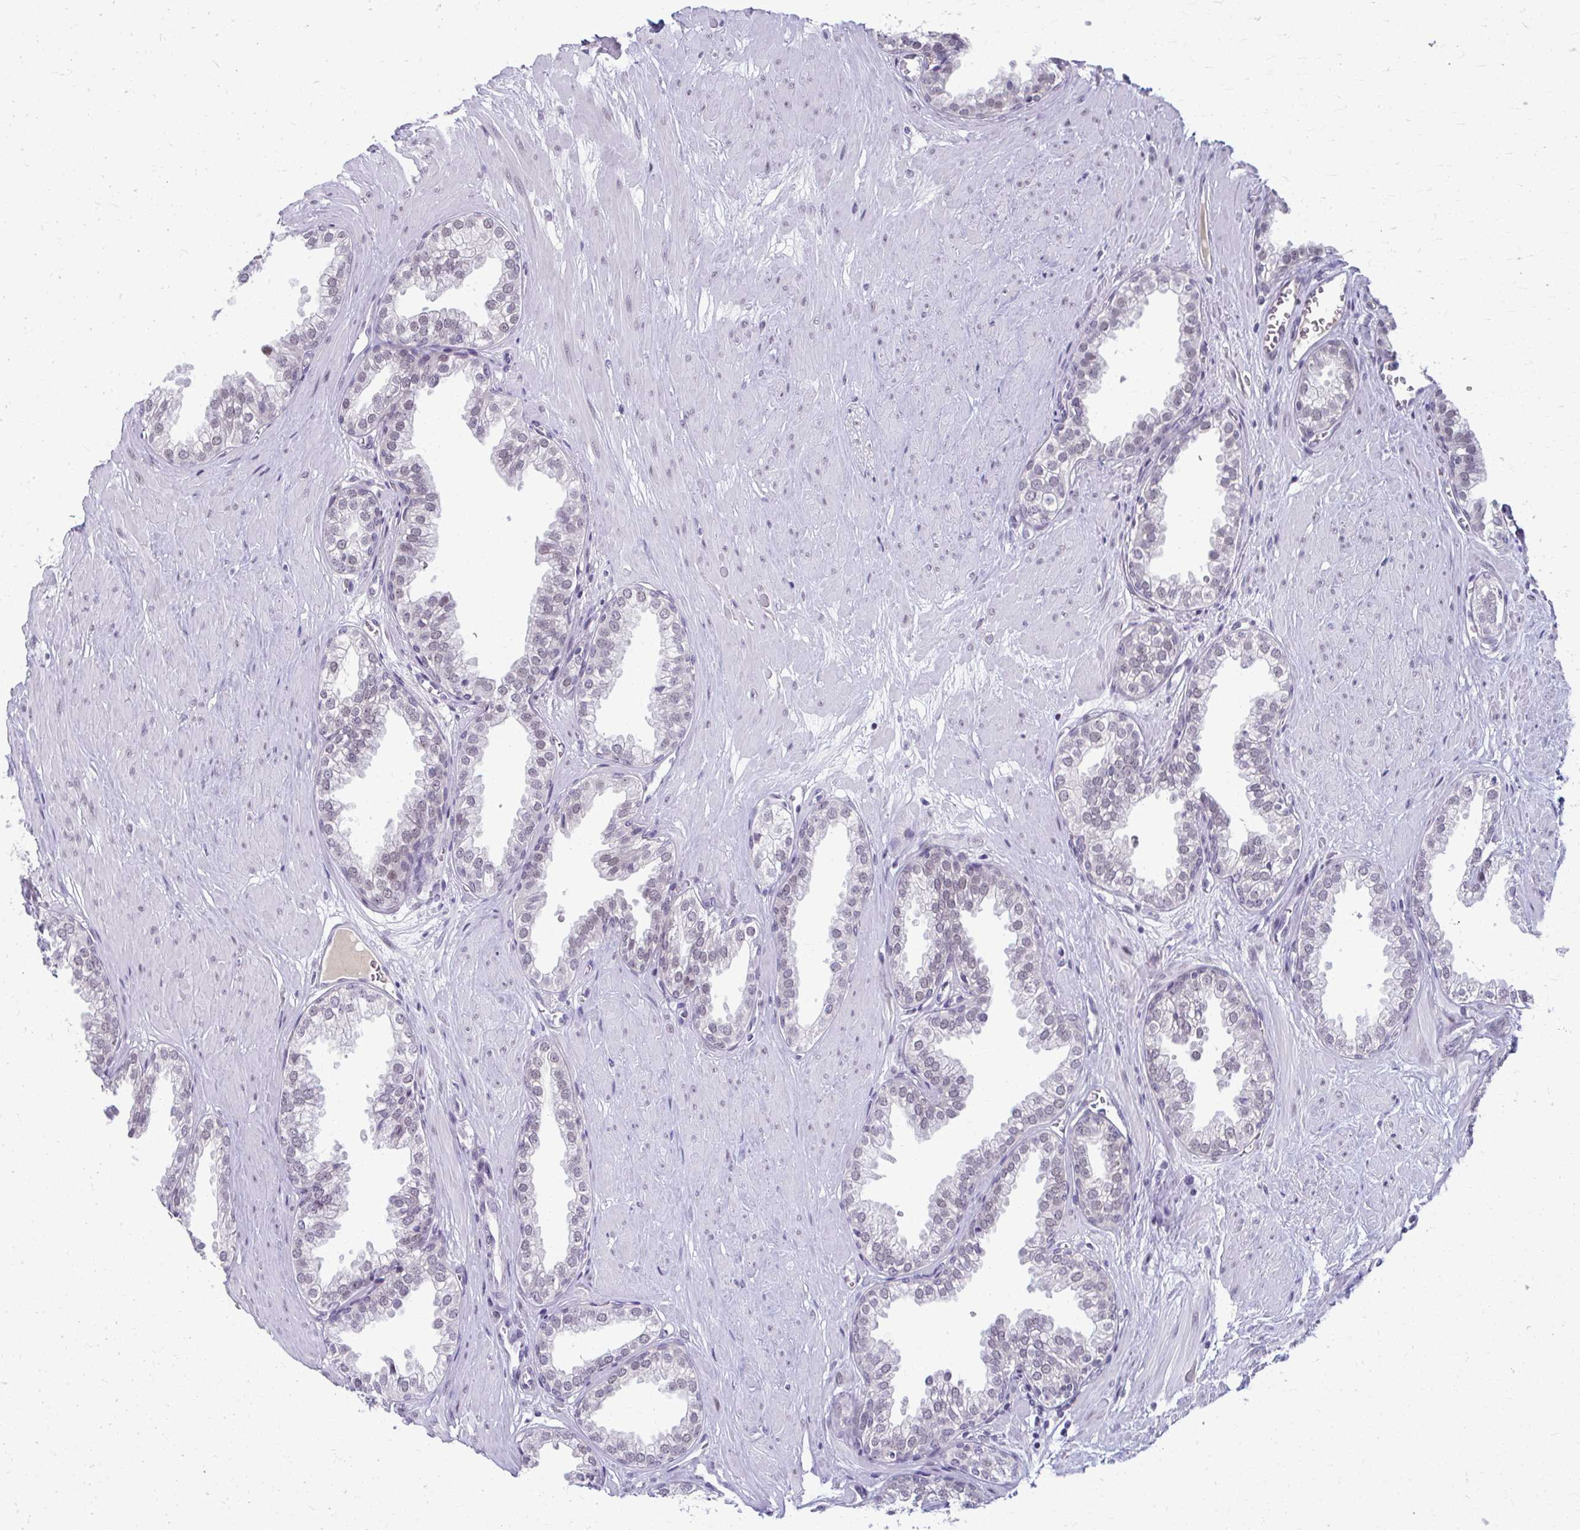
{"staining": {"intensity": "weak", "quantity": "<25%", "location": "nuclear"}, "tissue": "prostate", "cell_type": "Glandular cells", "image_type": "normal", "snomed": [{"axis": "morphology", "description": "Normal tissue, NOS"}, {"axis": "topography", "description": "Prostate"}, {"axis": "topography", "description": "Peripheral nerve tissue"}], "caption": "The IHC micrograph has no significant staining in glandular cells of prostate.", "gene": "MAF1", "patient": {"sex": "male", "age": 55}}